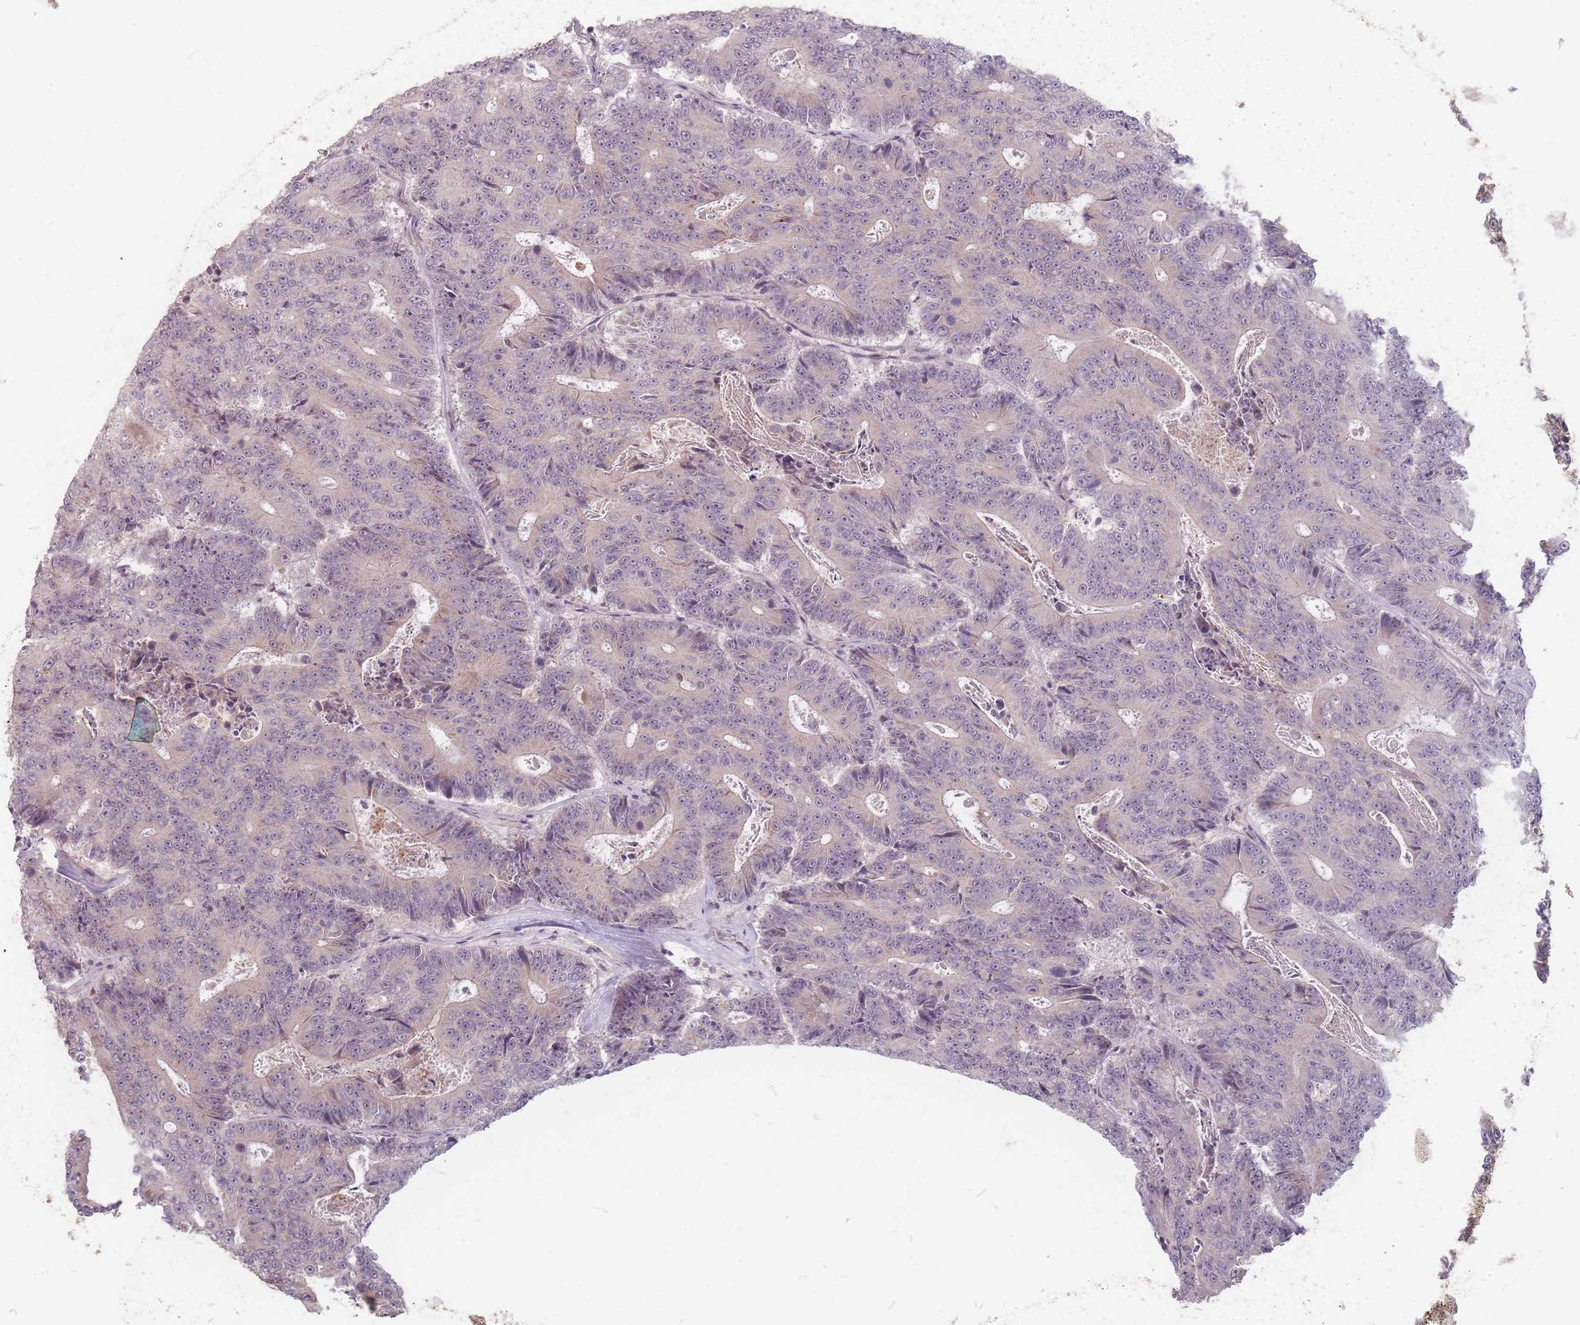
{"staining": {"intensity": "negative", "quantity": "none", "location": "none"}, "tissue": "colorectal cancer", "cell_type": "Tumor cells", "image_type": "cancer", "snomed": [{"axis": "morphology", "description": "Adenocarcinoma, NOS"}, {"axis": "topography", "description": "Colon"}], "caption": "High magnification brightfield microscopy of colorectal adenocarcinoma stained with DAB (brown) and counterstained with hematoxylin (blue): tumor cells show no significant positivity.", "gene": "GABRA6", "patient": {"sex": "male", "age": 83}}